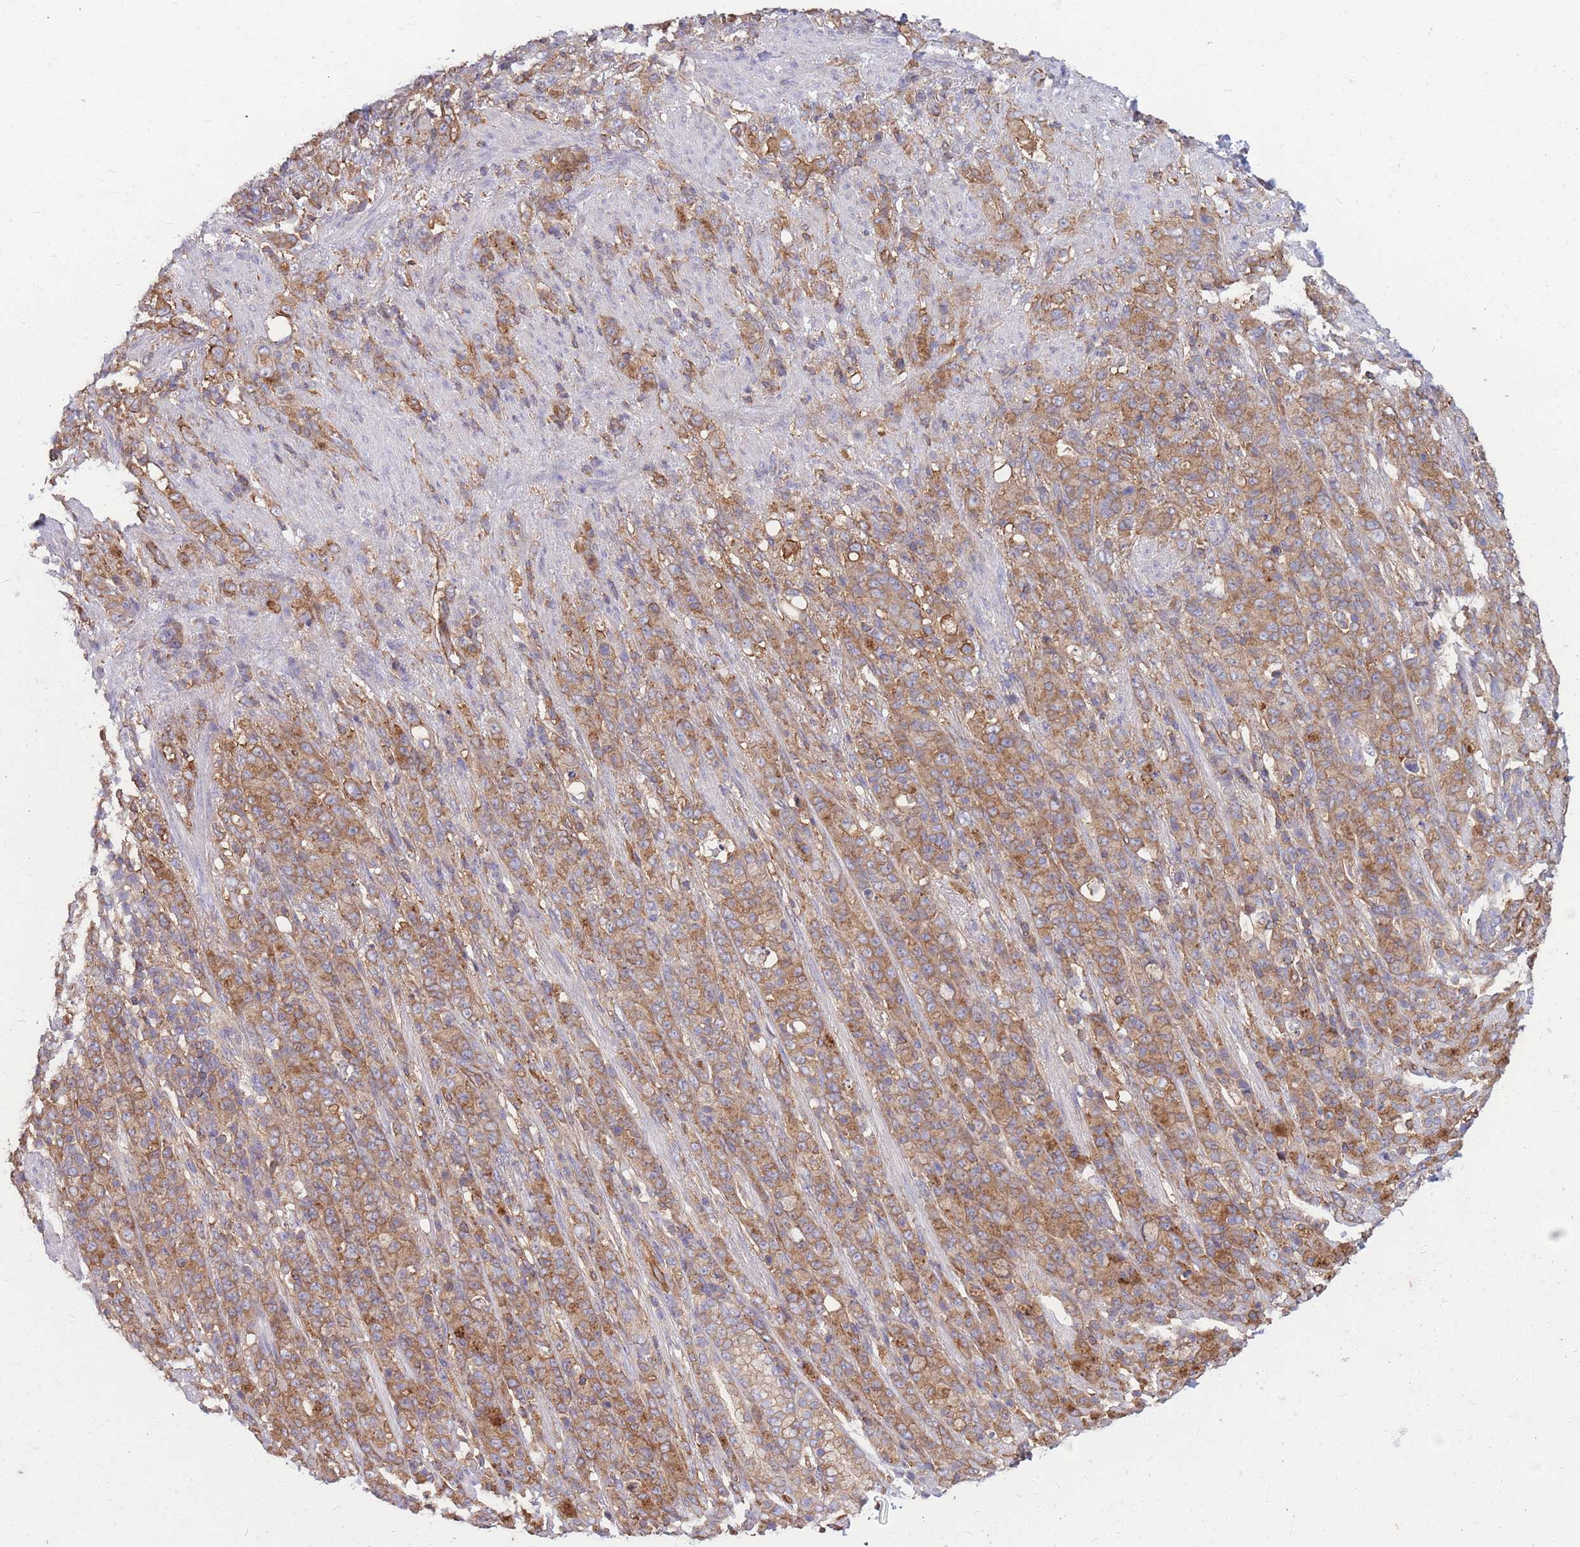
{"staining": {"intensity": "moderate", "quantity": ">75%", "location": "cytoplasmic/membranous"}, "tissue": "stomach cancer", "cell_type": "Tumor cells", "image_type": "cancer", "snomed": [{"axis": "morphology", "description": "Adenocarcinoma, NOS"}, {"axis": "topography", "description": "Stomach"}], "caption": "IHC (DAB) staining of adenocarcinoma (stomach) displays moderate cytoplasmic/membranous protein positivity in approximately >75% of tumor cells.", "gene": "GGA1", "patient": {"sex": "female", "age": 79}}